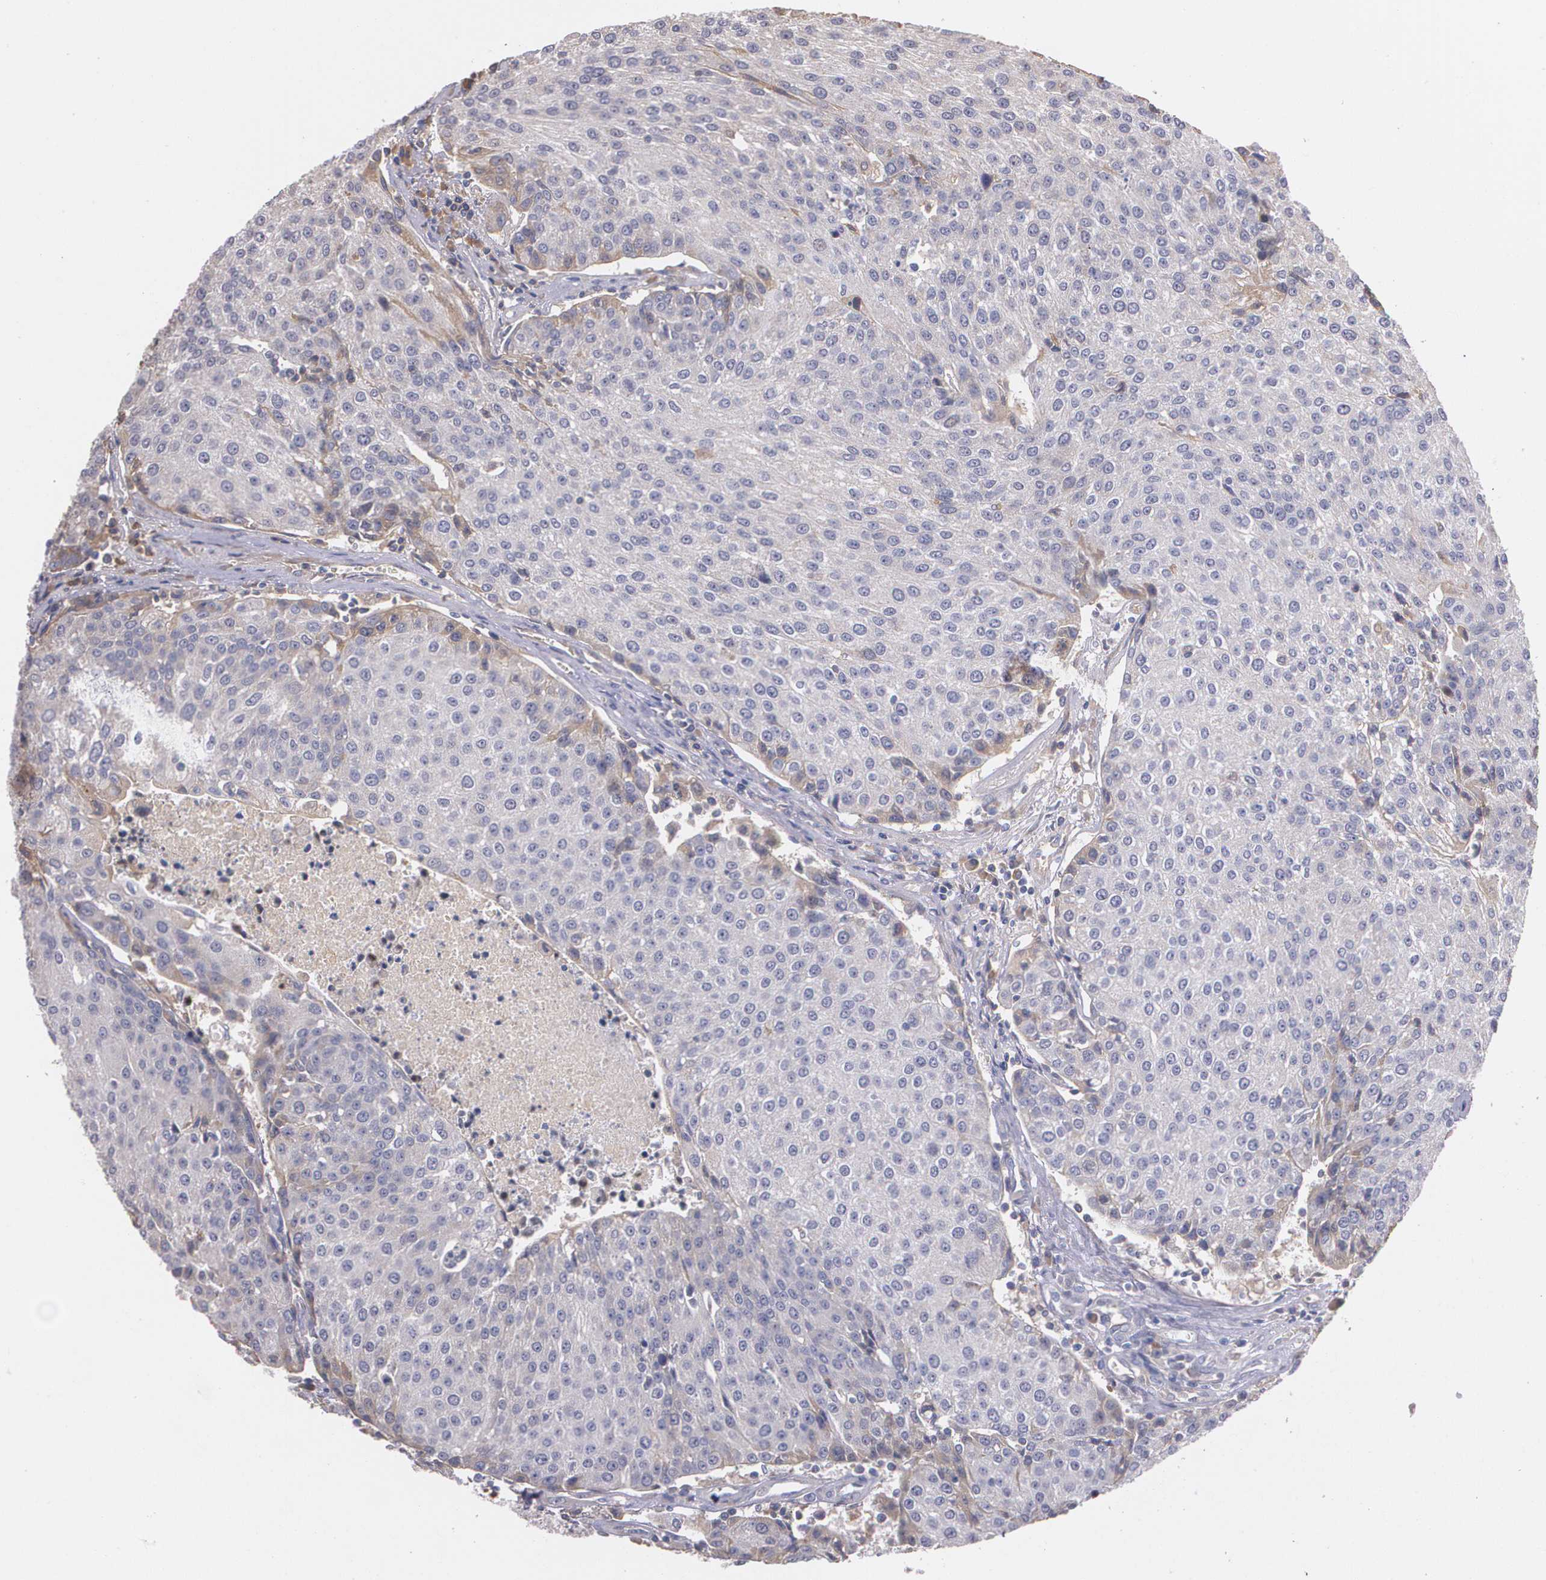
{"staining": {"intensity": "weak", "quantity": "<25%", "location": "cytoplasmic/membranous"}, "tissue": "urothelial cancer", "cell_type": "Tumor cells", "image_type": "cancer", "snomed": [{"axis": "morphology", "description": "Urothelial carcinoma, High grade"}, {"axis": "topography", "description": "Urinary bladder"}], "caption": "Photomicrograph shows no protein staining in tumor cells of urothelial cancer tissue. The staining was performed using DAB to visualize the protein expression in brown, while the nuclei were stained in blue with hematoxylin (Magnification: 20x).", "gene": "AMBP", "patient": {"sex": "female", "age": 85}}